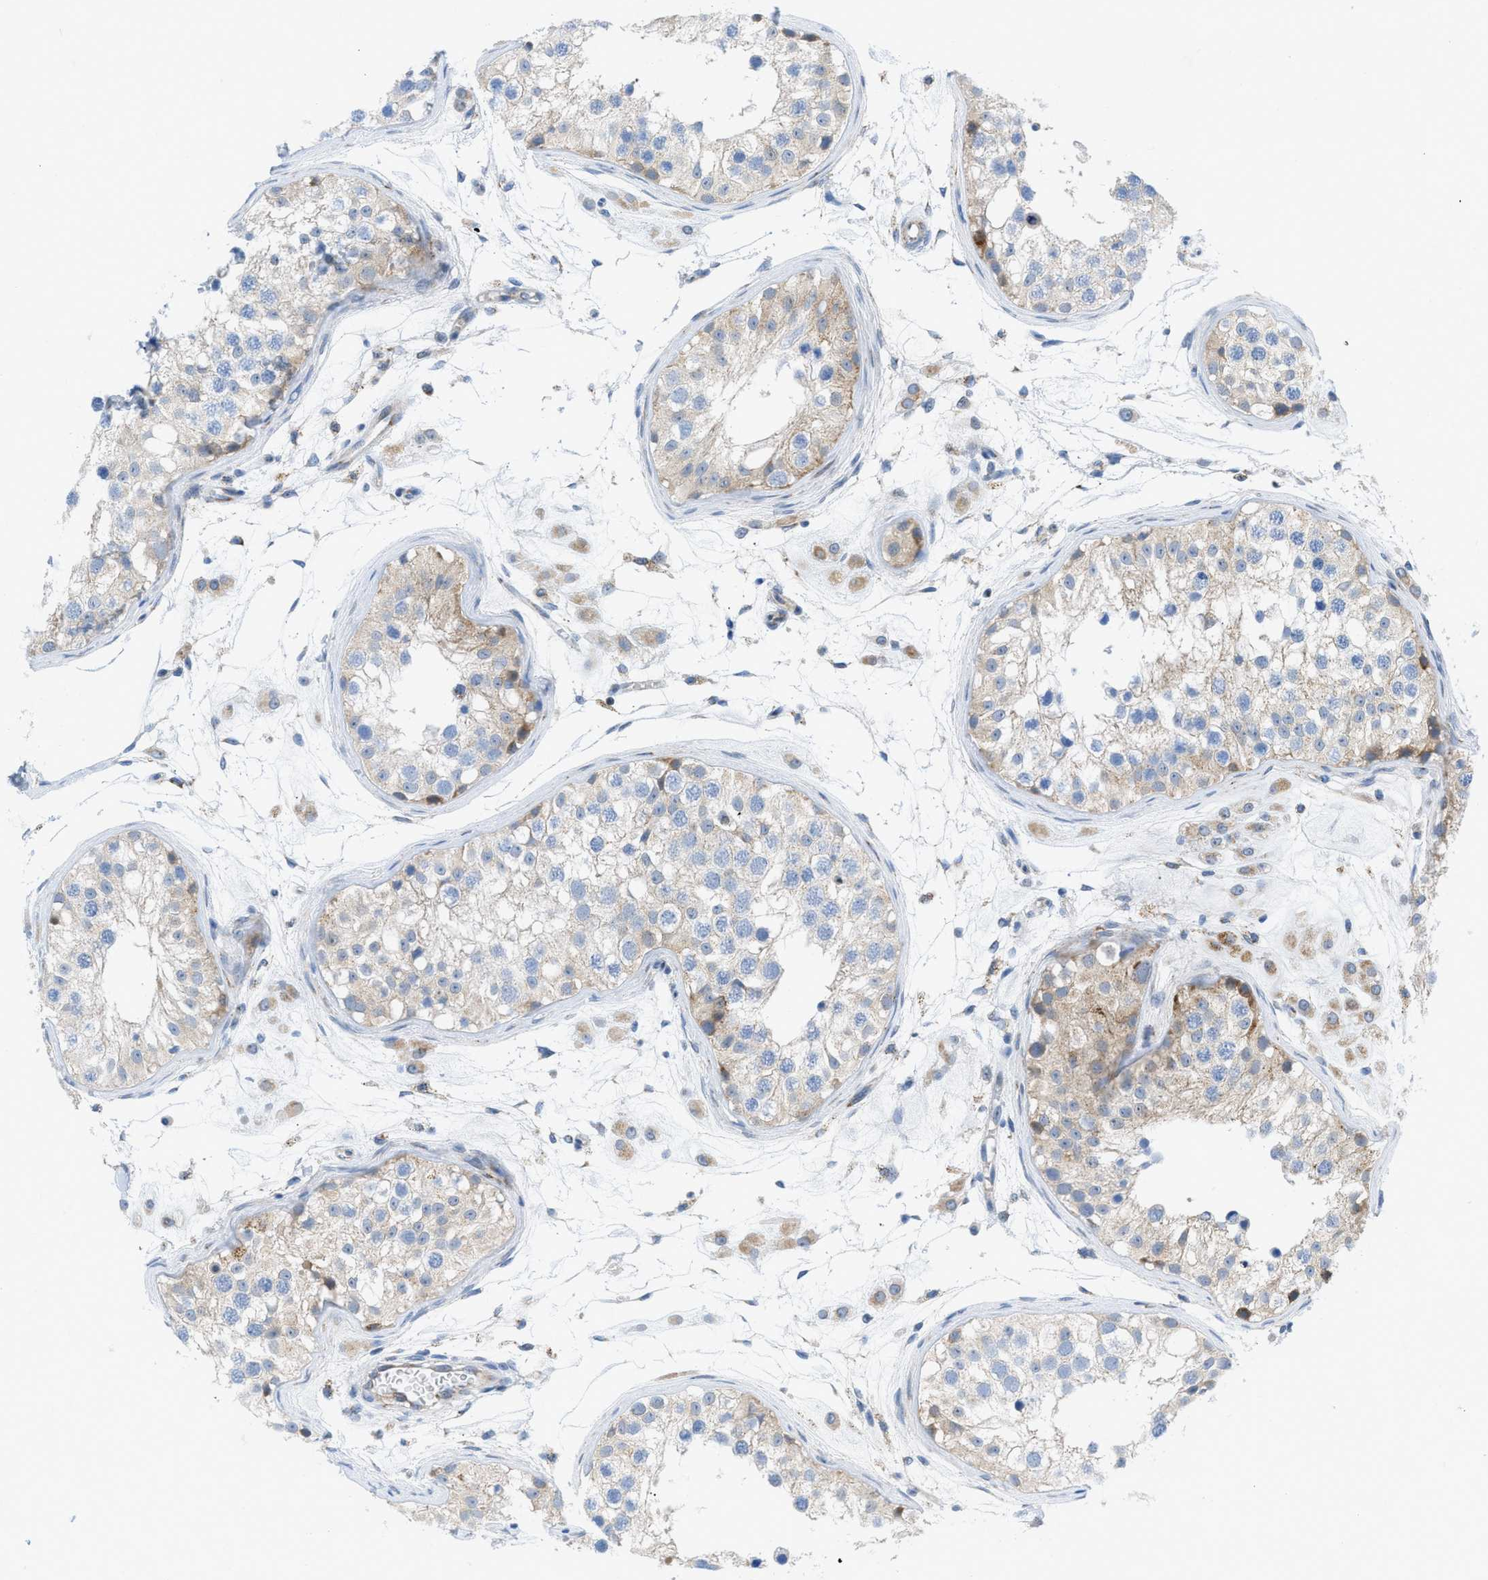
{"staining": {"intensity": "weak", "quantity": "25%-75%", "location": "cytoplasmic/membranous"}, "tissue": "testis", "cell_type": "Cells in seminiferous ducts", "image_type": "normal", "snomed": [{"axis": "morphology", "description": "Normal tissue, NOS"}, {"axis": "morphology", "description": "Adenocarcinoma, metastatic, NOS"}, {"axis": "topography", "description": "Testis"}], "caption": "Protein expression analysis of benign human testis reveals weak cytoplasmic/membranous positivity in about 25%-75% of cells in seminiferous ducts. The staining was performed using DAB (3,3'-diaminobenzidine) to visualize the protein expression in brown, while the nuclei were stained in blue with hematoxylin (Magnification: 20x).", "gene": "RBBP9", "patient": {"sex": "male", "age": 26}}